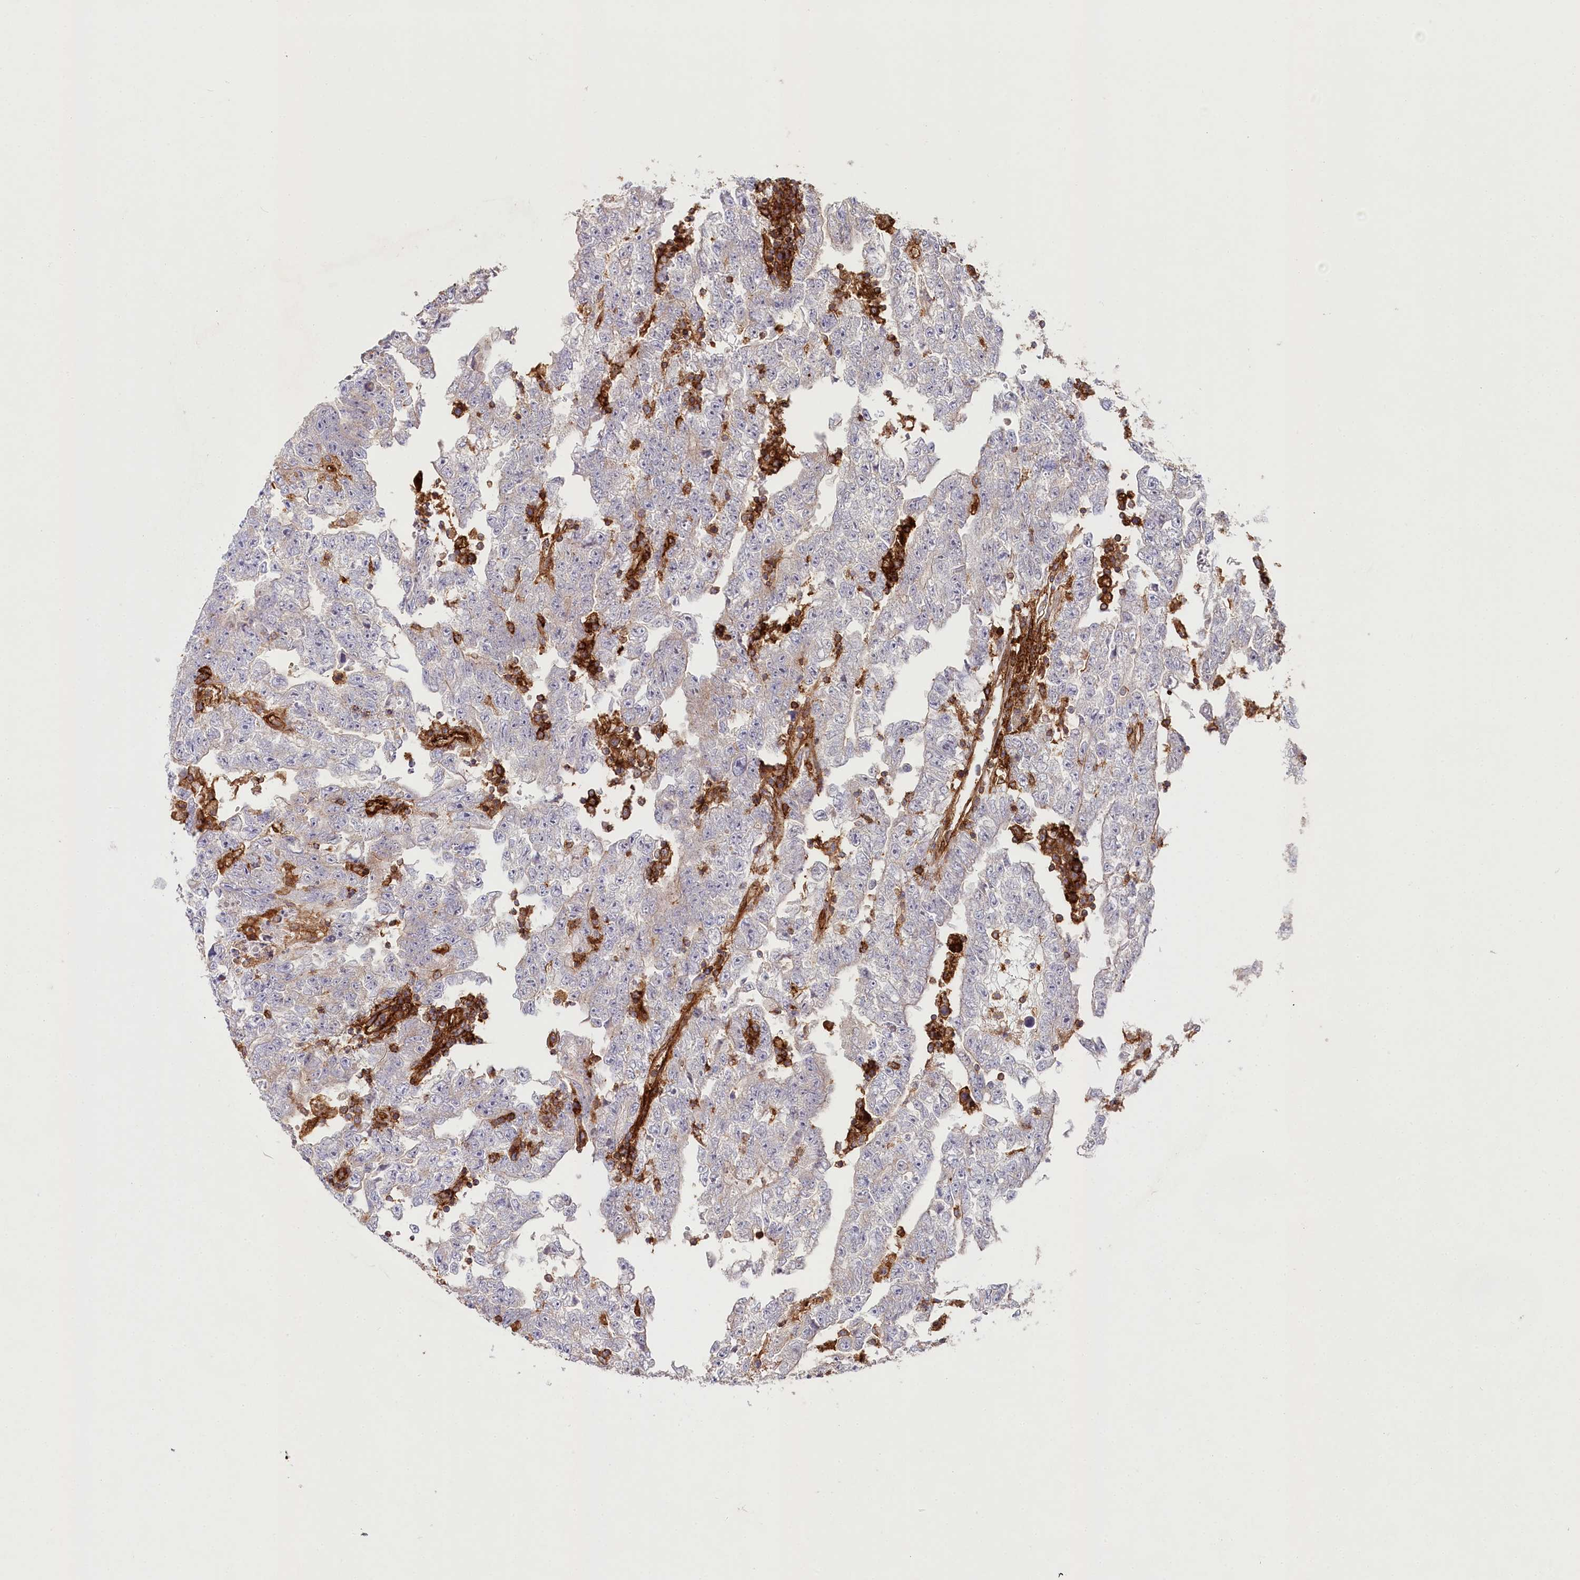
{"staining": {"intensity": "negative", "quantity": "none", "location": "none"}, "tissue": "testis cancer", "cell_type": "Tumor cells", "image_type": "cancer", "snomed": [{"axis": "morphology", "description": "Carcinoma, Embryonal, NOS"}, {"axis": "topography", "description": "Testis"}], "caption": "IHC micrograph of neoplastic tissue: human embryonal carcinoma (testis) stained with DAB exhibits no significant protein staining in tumor cells.", "gene": "RBP5", "patient": {"sex": "male", "age": 25}}